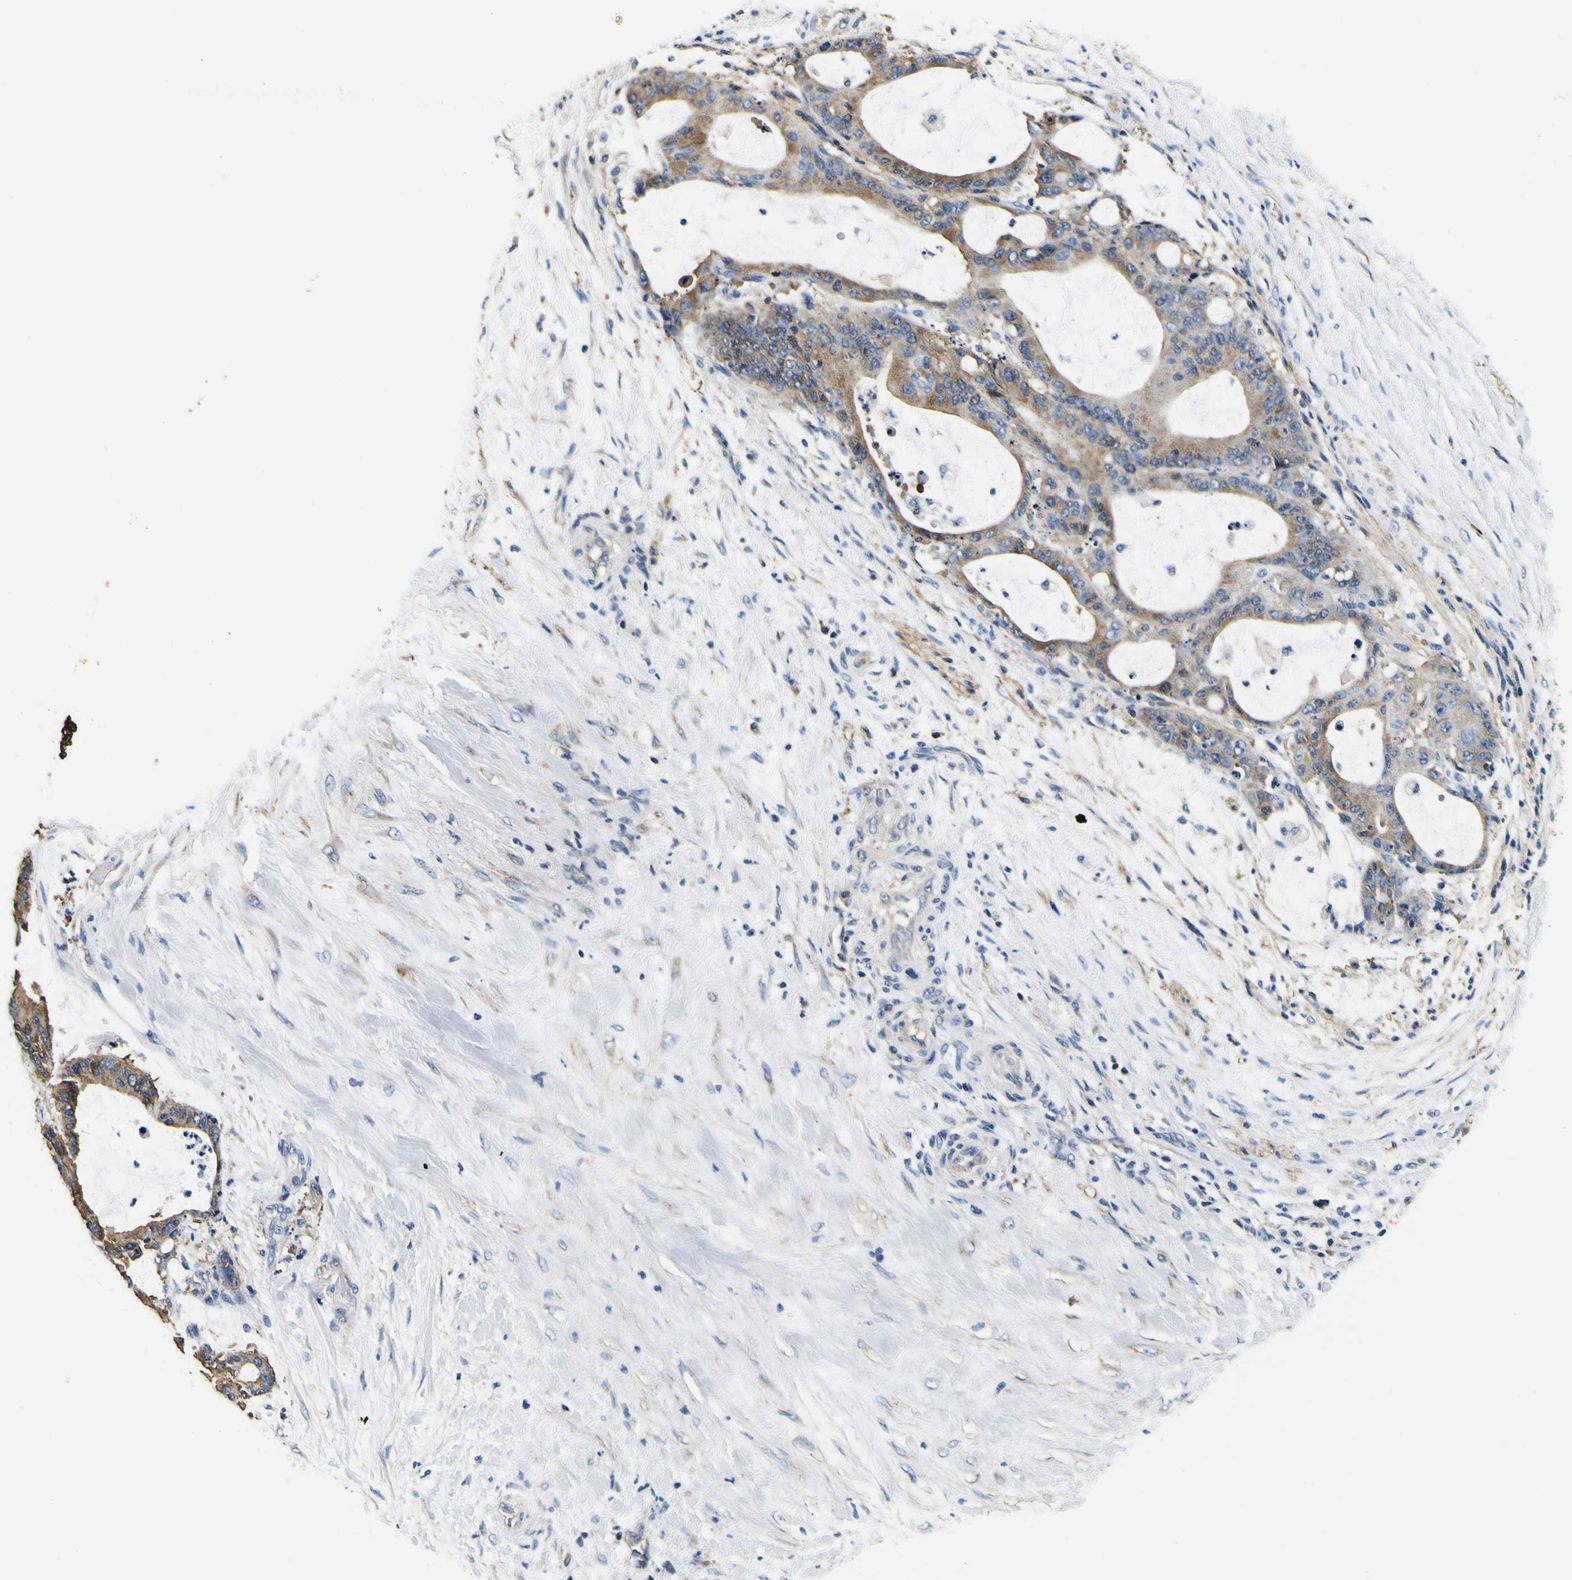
{"staining": {"intensity": "moderate", "quantity": ">75%", "location": "cytoplasmic/membranous"}, "tissue": "liver cancer", "cell_type": "Tumor cells", "image_type": "cancer", "snomed": [{"axis": "morphology", "description": "Cholangiocarcinoma"}, {"axis": "topography", "description": "Liver"}], "caption": "Approximately >75% of tumor cells in human liver cancer (cholangiocarcinoma) reveal moderate cytoplasmic/membranous protein staining as visualized by brown immunohistochemical staining.", "gene": "TUBA1B", "patient": {"sex": "female", "age": 73}}